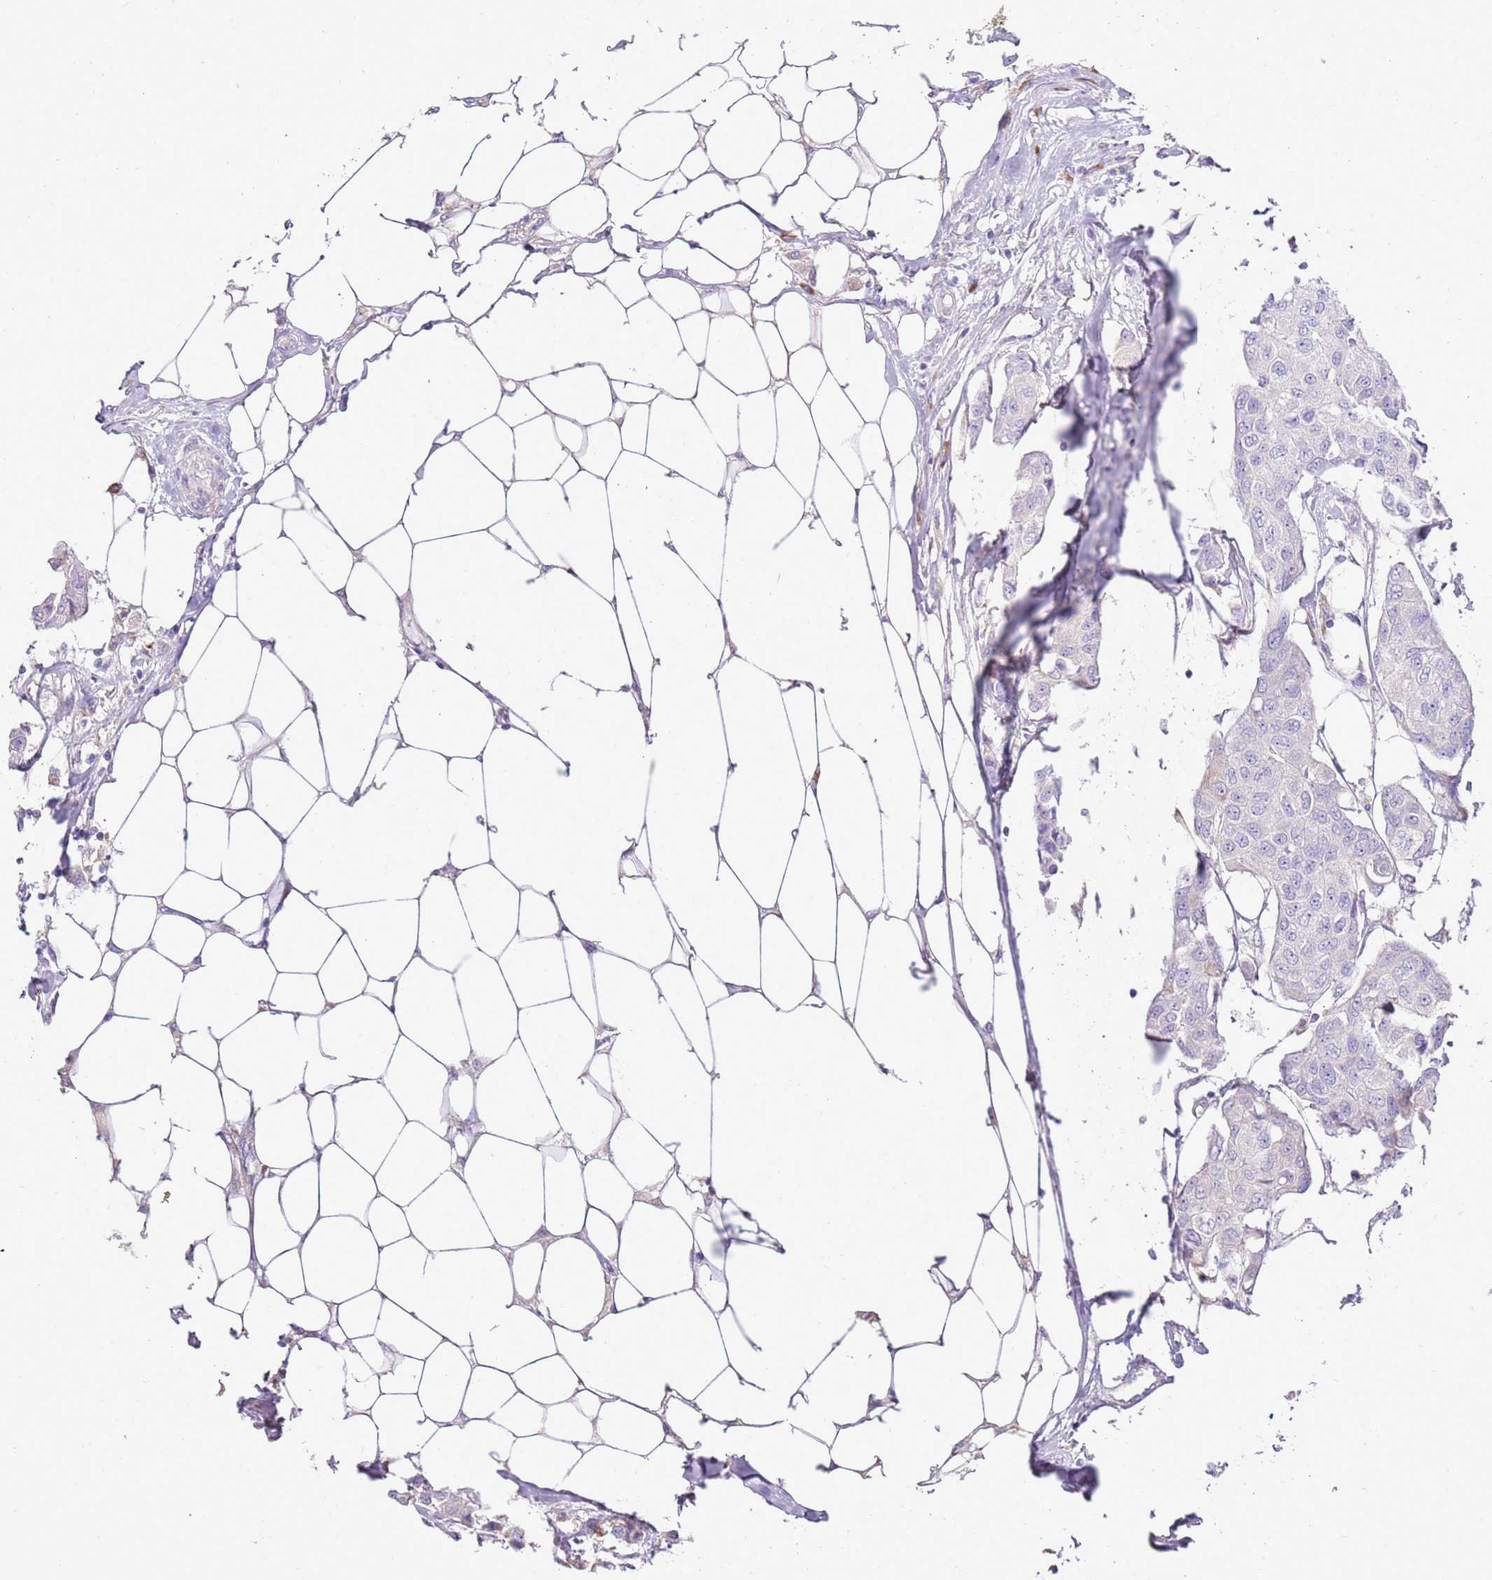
{"staining": {"intensity": "negative", "quantity": "none", "location": "none"}, "tissue": "breast cancer", "cell_type": "Tumor cells", "image_type": "cancer", "snomed": [{"axis": "morphology", "description": "Duct carcinoma"}, {"axis": "topography", "description": "Breast"}, {"axis": "topography", "description": "Lymph node"}], "caption": "Protein analysis of infiltrating ductal carcinoma (breast) reveals no significant positivity in tumor cells. (DAB (3,3'-diaminobenzidine) immunohistochemistry visualized using brightfield microscopy, high magnification).", "gene": "AAR2", "patient": {"sex": "female", "age": 80}}